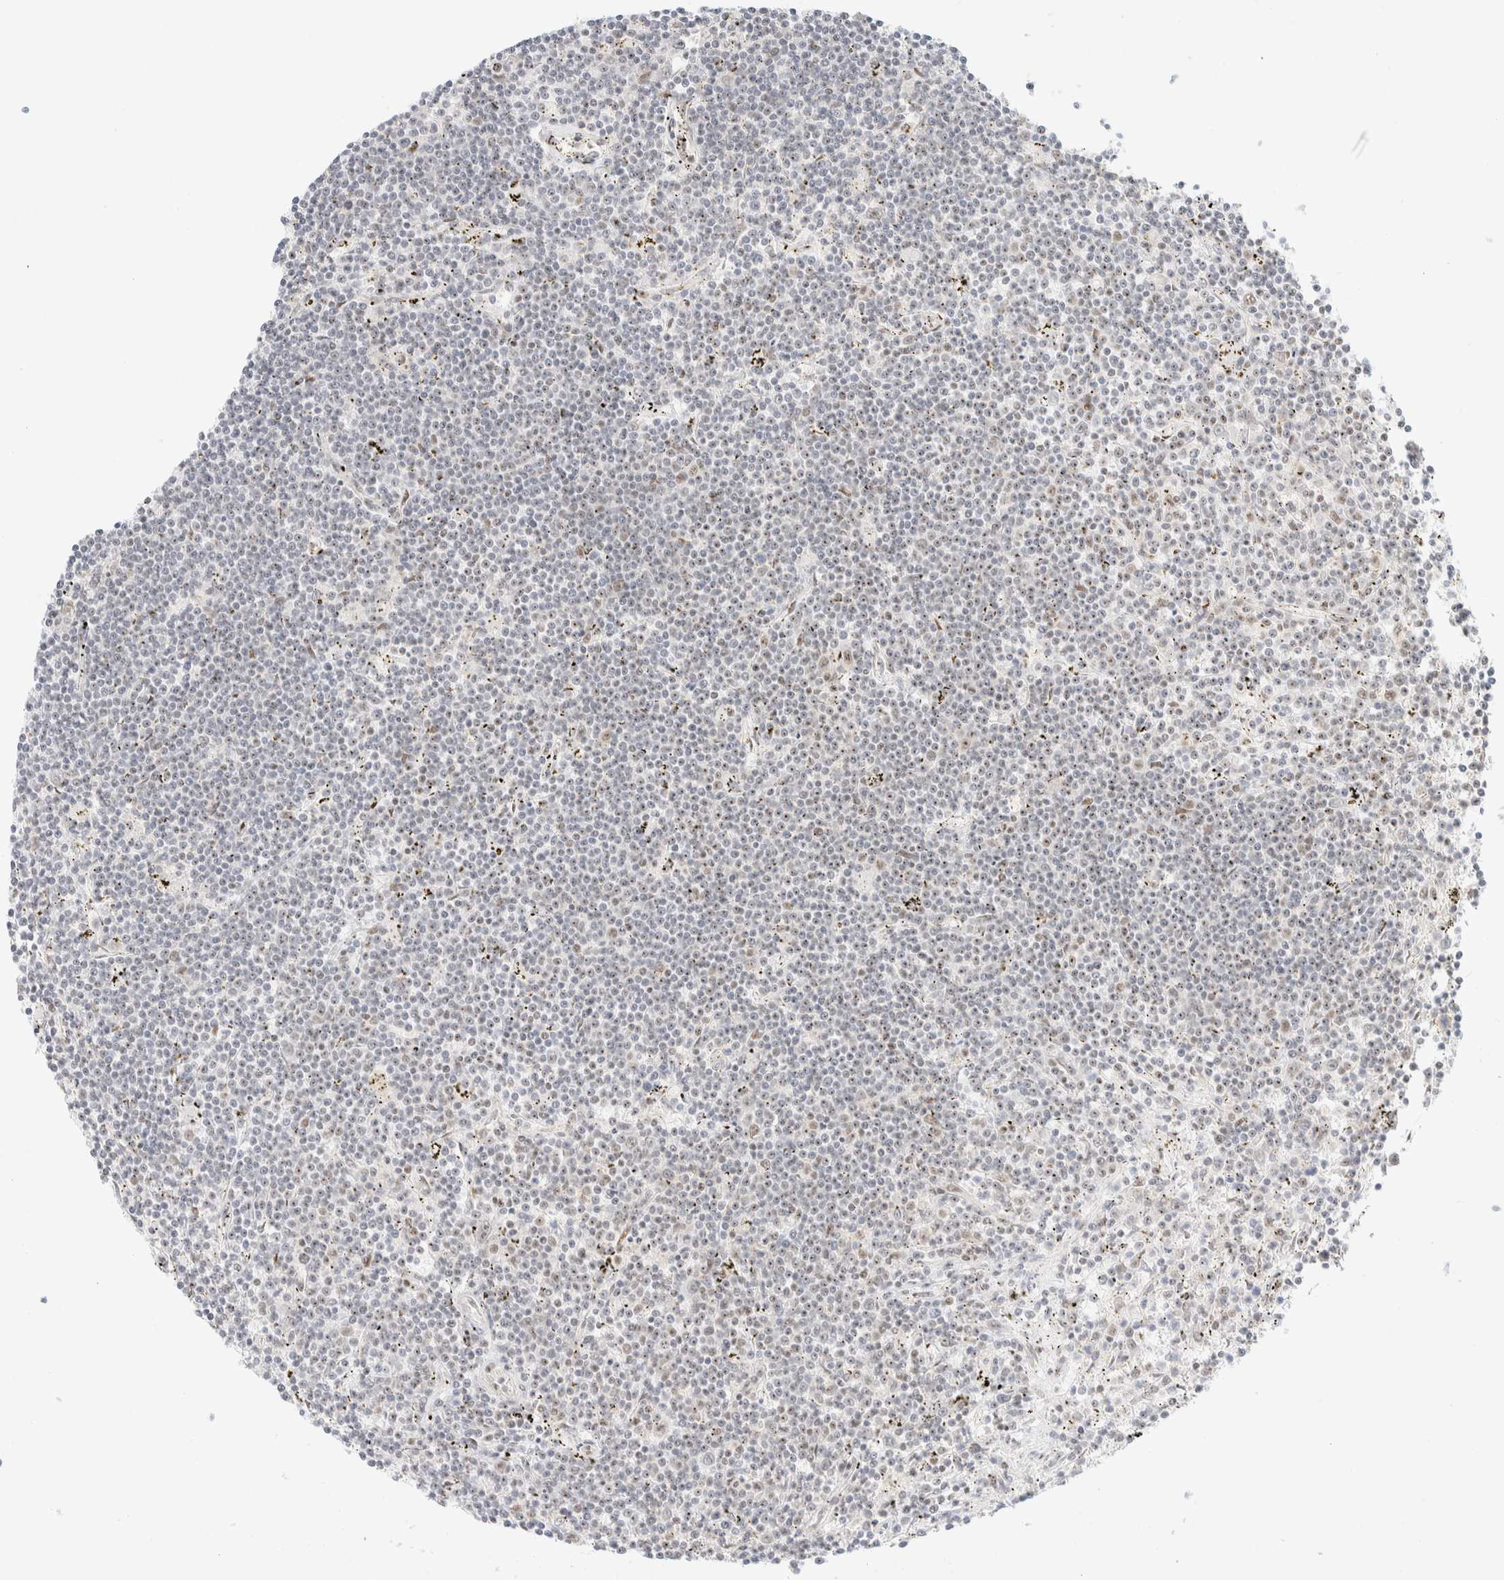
{"staining": {"intensity": "weak", "quantity": "<25%", "location": "nuclear"}, "tissue": "lymphoma", "cell_type": "Tumor cells", "image_type": "cancer", "snomed": [{"axis": "morphology", "description": "Malignant lymphoma, non-Hodgkin's type, Low grade"}, {"axis": "topography", "description": "Spleen"}], "caption": "Low-grade malignant lymphoma, non-Hodgkin's type was stained to show a protein in brown. There is no significant staining in tumor cells.", "gene": "PYGO2", "patient": {"sex": "male", "age": 76}}